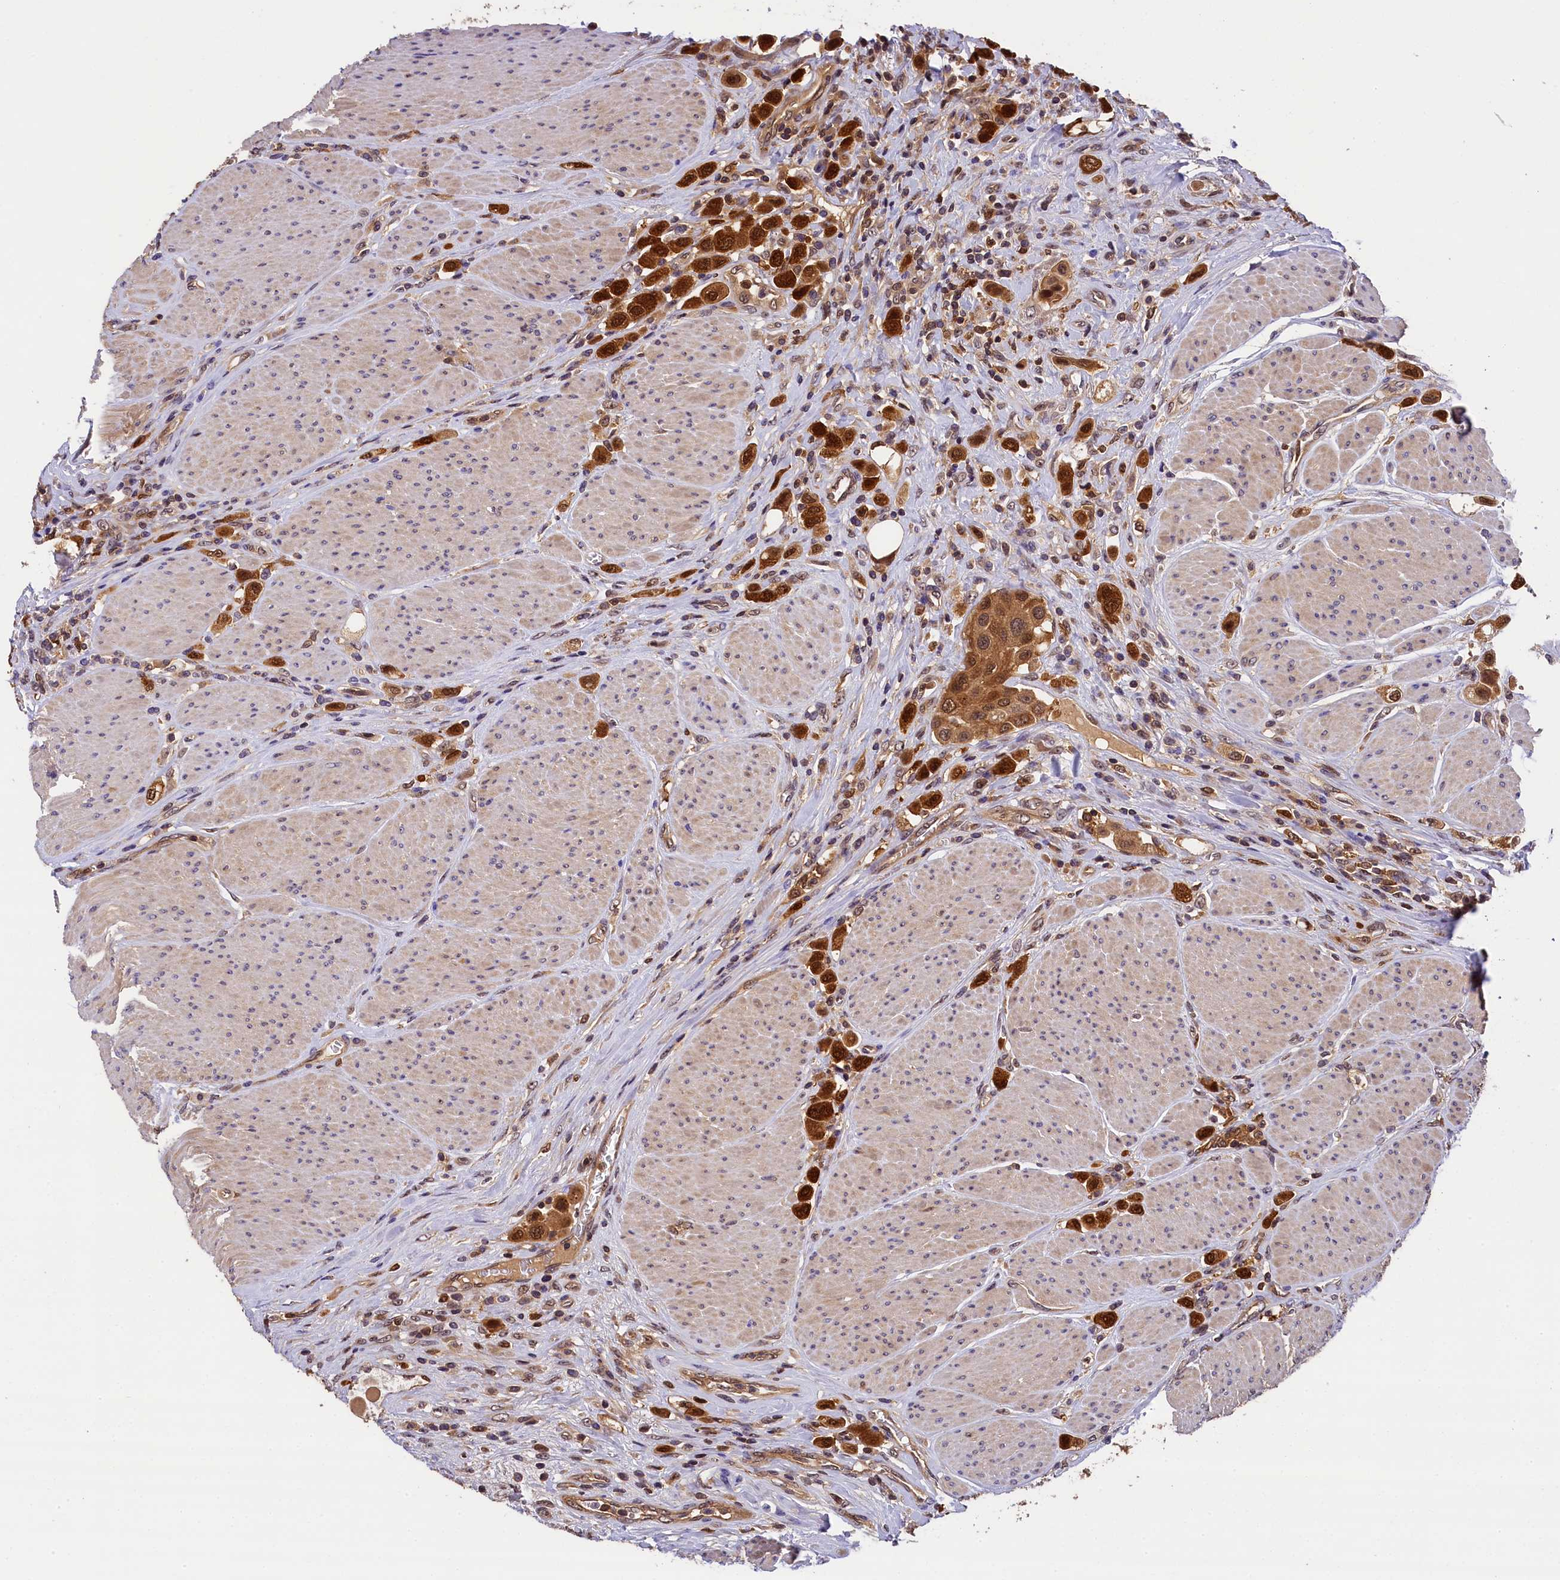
{"staining": {"intensity": "strong", "quantity": ">75%", "location": "cytoplasmic/membranous,nuclear"}, "tissue": "urothelial cancer", "cell_type": "Tumor cells", "image_type": "cancer", "snomed": [{"axis": "morphology", "description": "Urothelial carcinoma, High grade"}, {"axis": "topography", "description": "Urinary bladder"}], "caption": "A brown stain labels strong cytoplasmic/membranous and nuclear positivity of a protein in human urothelial cancer tumor cells.", "gene": "EIF6", "patient": {"sex": "male", "age": 50}}